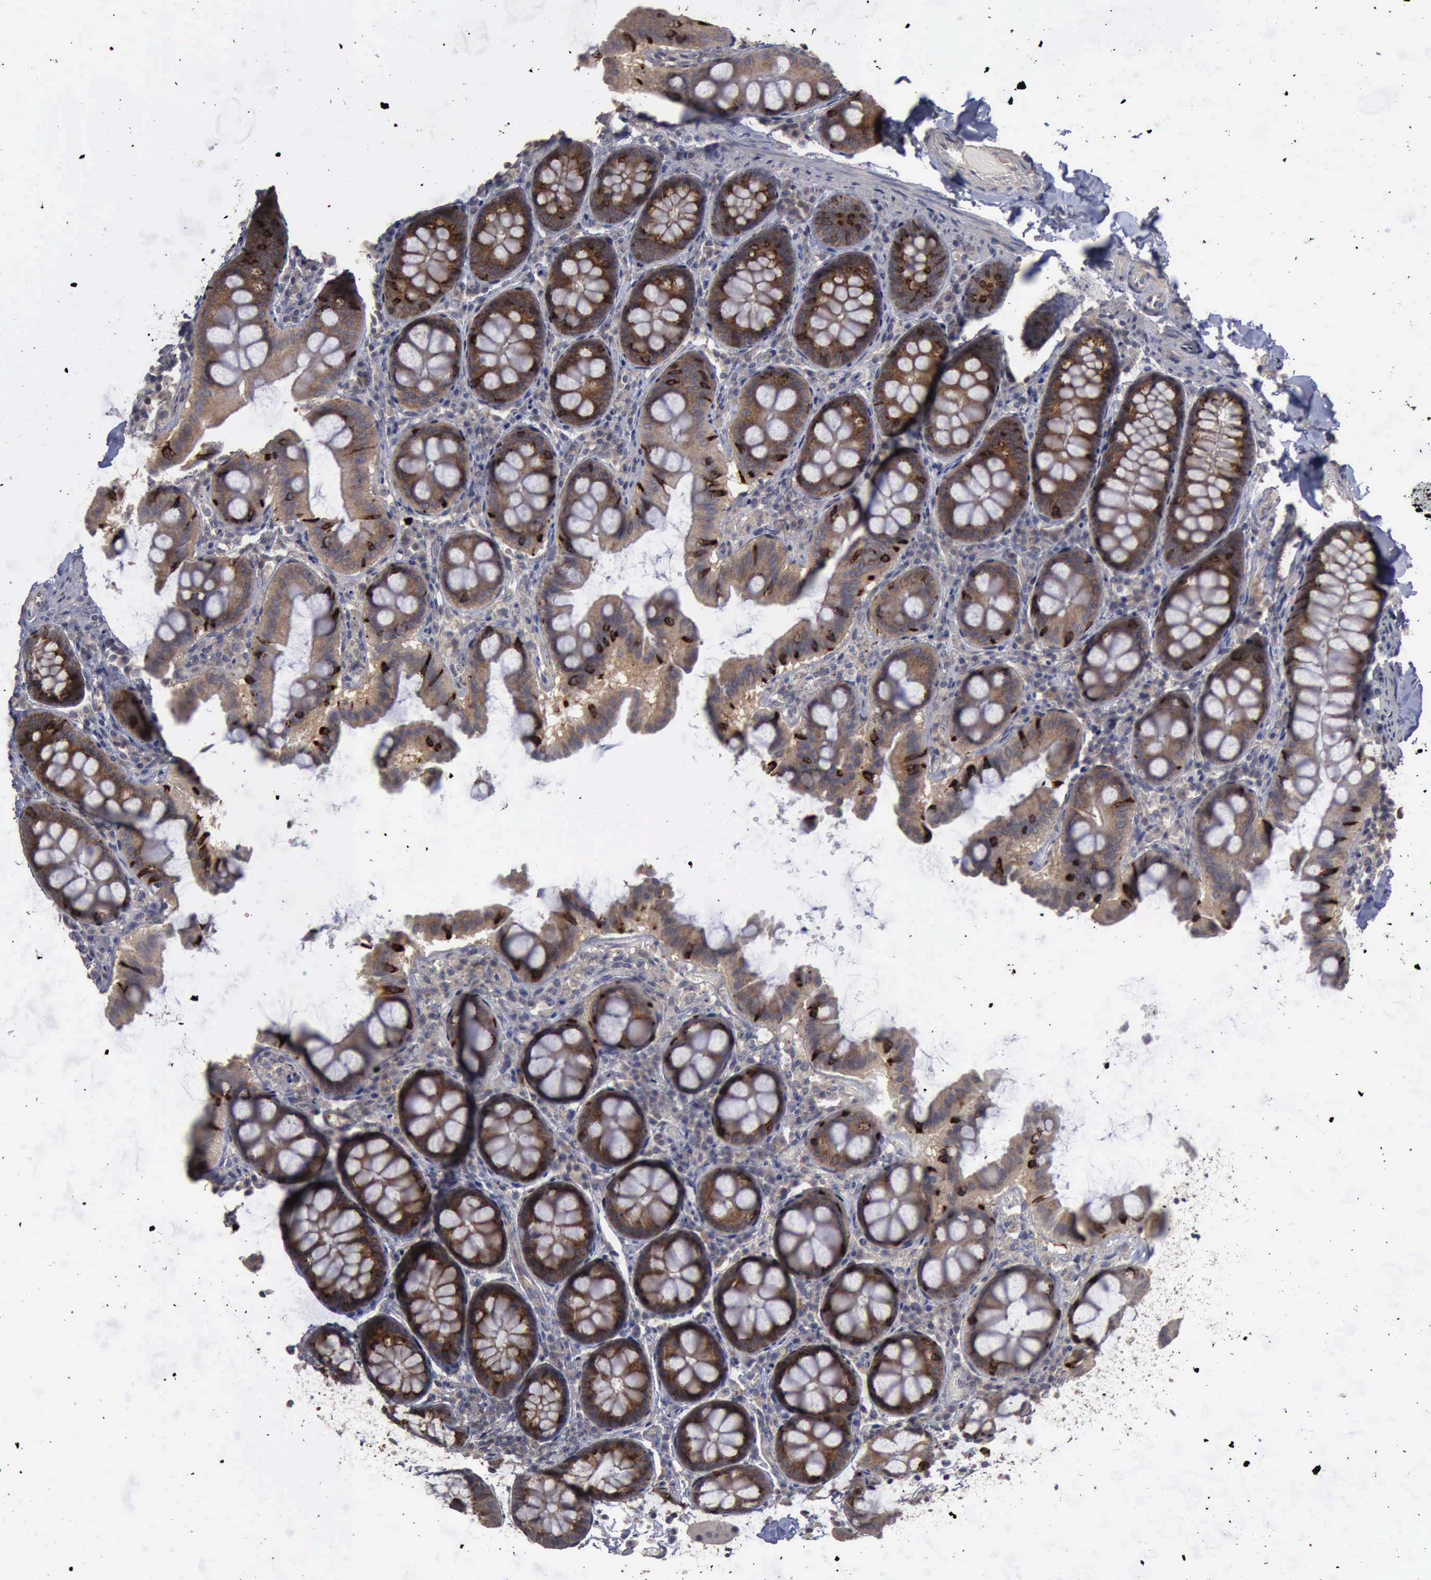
{"staining": {"intensity": "negative", "quantity": "none", "location": "none"}, "tissue": "colon", "cell_type": "Endothelial cells", "image_type": "normal", "snomed": [{"axis": "morphology", "description": "Normal tissue, NOS"}, {"axis": "topography", "description": "Colon"}], "caption": "This is a image of immunohistochemistry staining of normal colon, which shows no expression in endothelial cells.", "gene": "CRKL", "patient": {"sex": "female", "age": 61}}